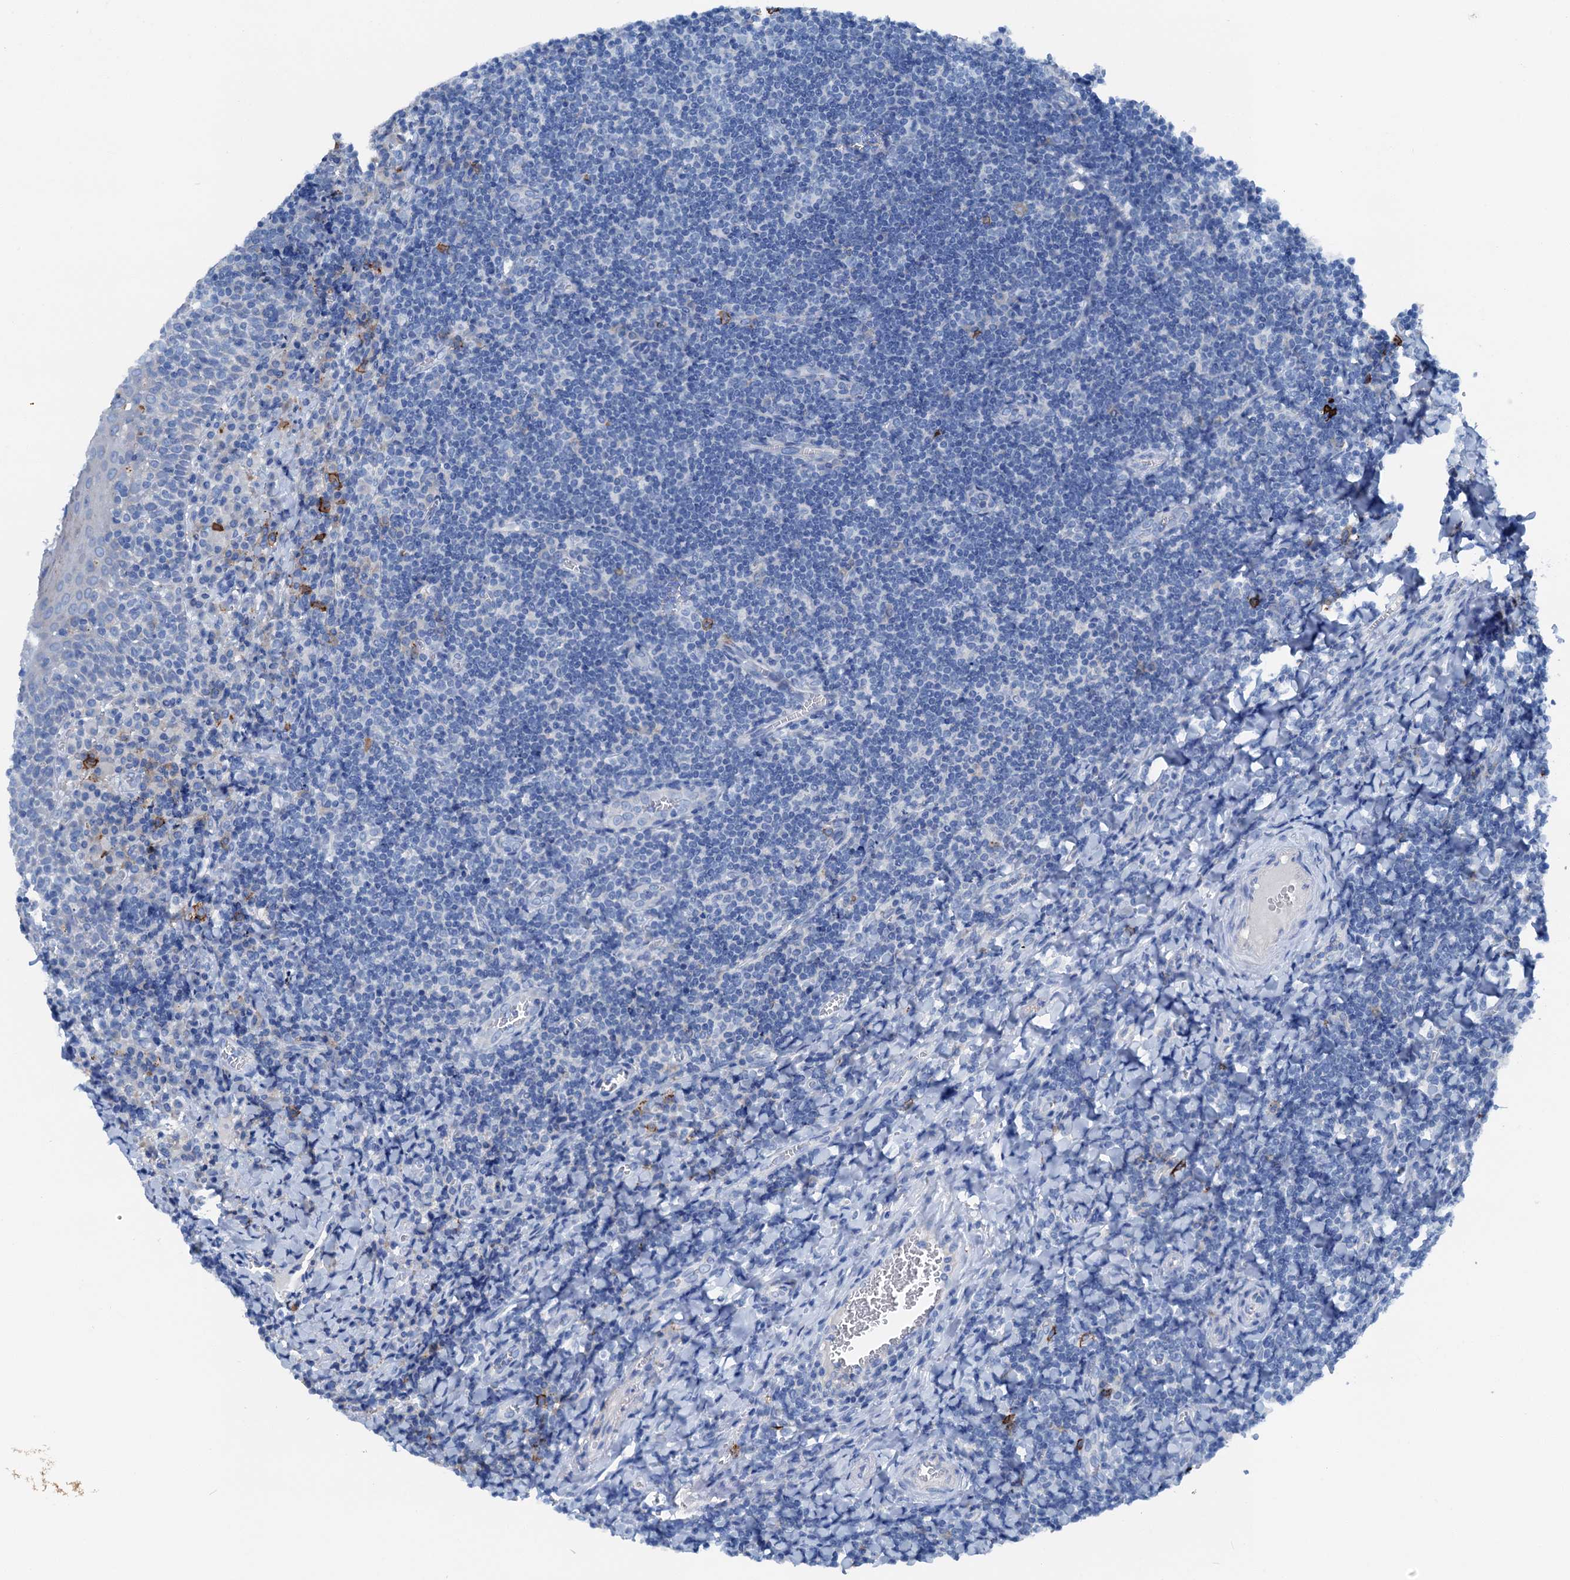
{"staining": {"intensity": "negative", "quantity": "none", "location": "none"}, "tissue": "tonsil", "cell_type": "Germinal center cells", "image_type": "normal", "snomed": [{"axis": "morphology", "description": "Normal tissue, NOS"}, {"axis": "topography", "description": "Tonsil"}], "caption": "This is an IHC image of normal tonsil. There is no staining in germinal center cells.", "gene": "C1QTNF4", "patient": {"sex": "male", "age": 27}}